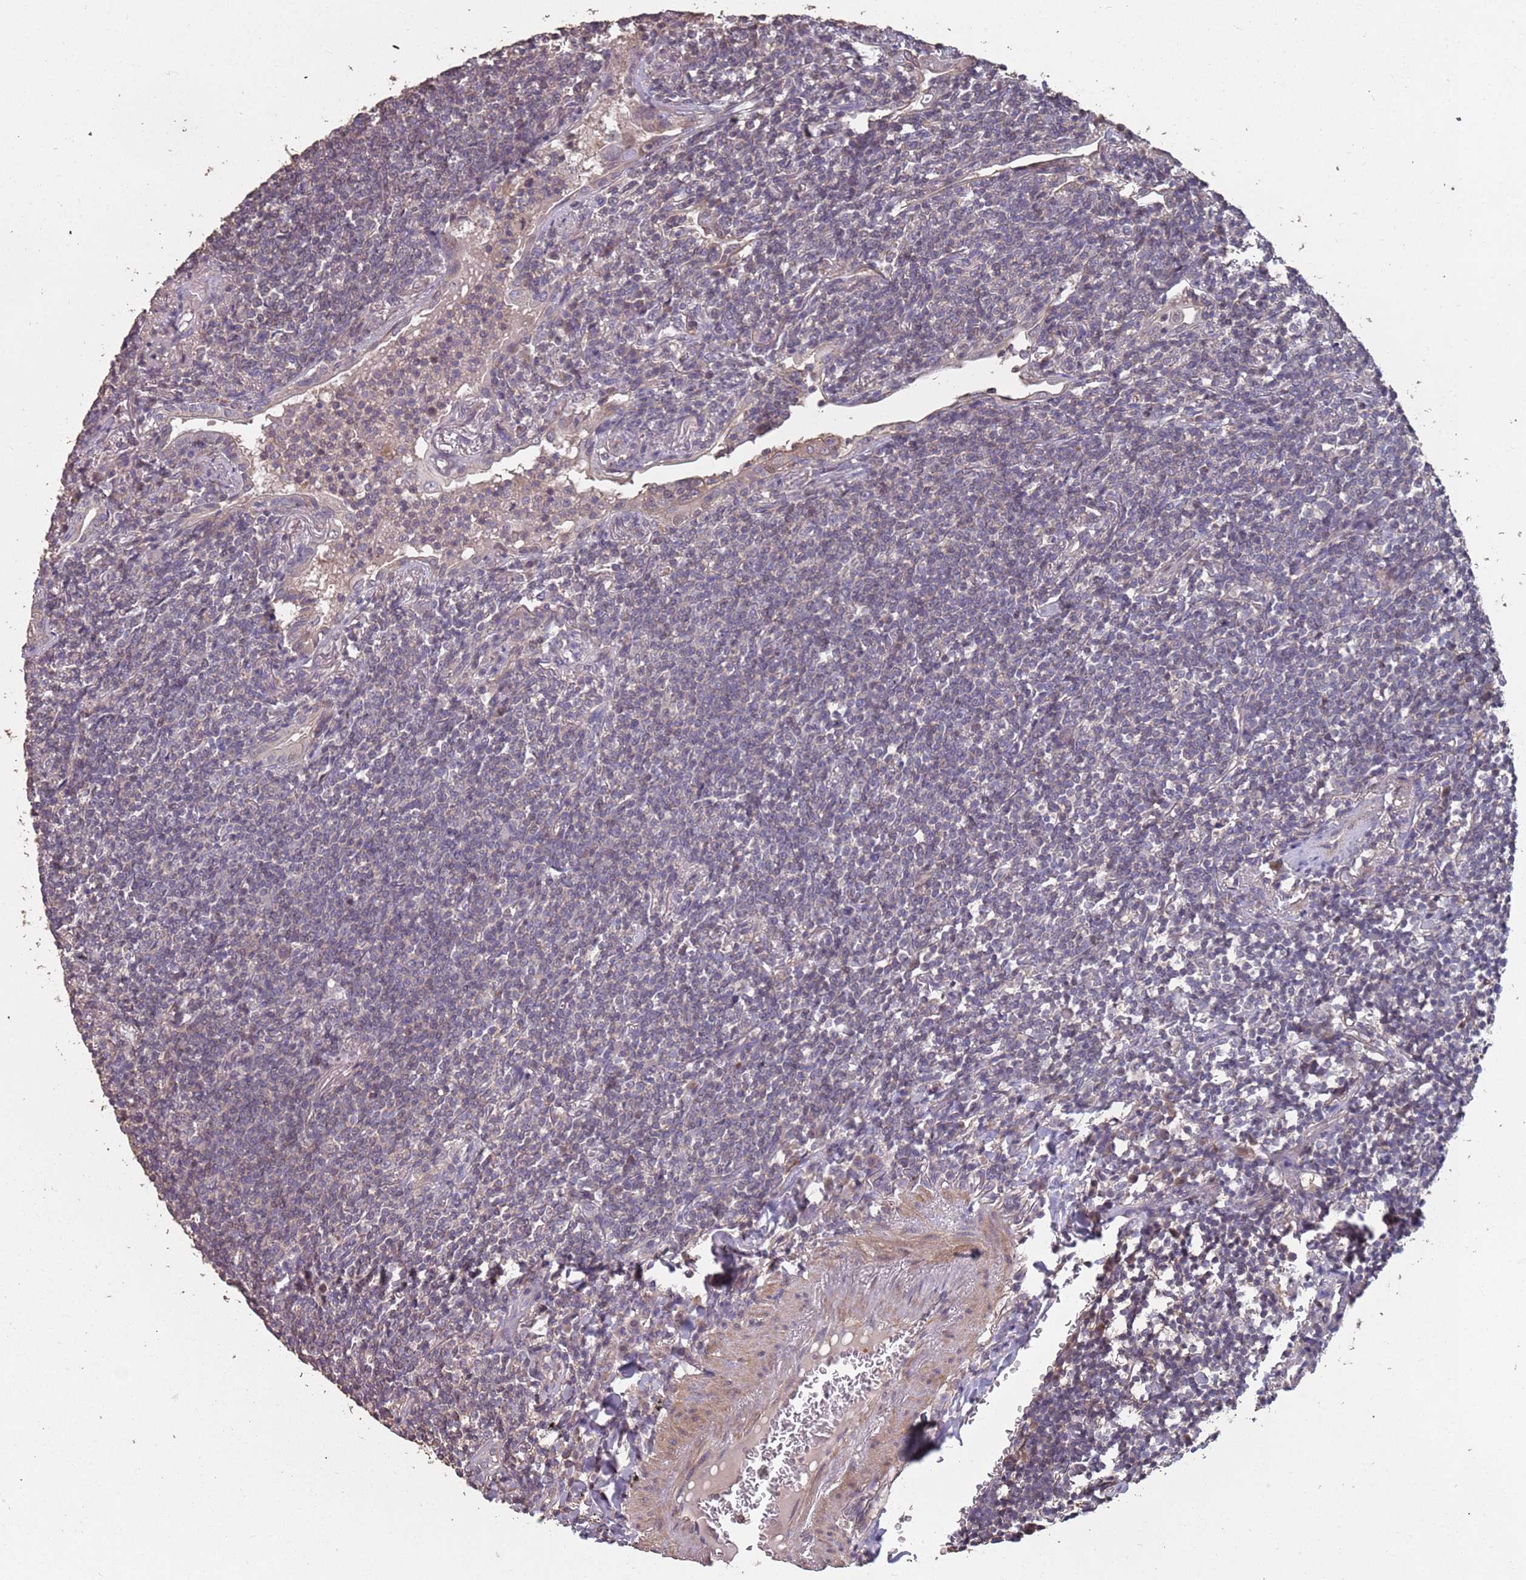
{"staining": {"intensity": "weak", "quantity": "<25%", "location": "cytoplasmic/membranous"}, "tissue": "lymphoma", "cell_type": "Tumor cells", "image_type": "cancer", "snomed": [{"axis": "morphology", "description": "Malignant lymphoma, non-Hodgkin's type, Low grade"}, {"axis": "topography", "description": "Lung"}], "caption": "DAB (3,3'-diaminobenzidine) immunohistochemical staining of low-grade malignant lymphoma, non-Hodgkin's type reveals no significant staining in tumor cells.", "gene": "MBD3L1", "patient": {"sex": "female", "age": 71}}